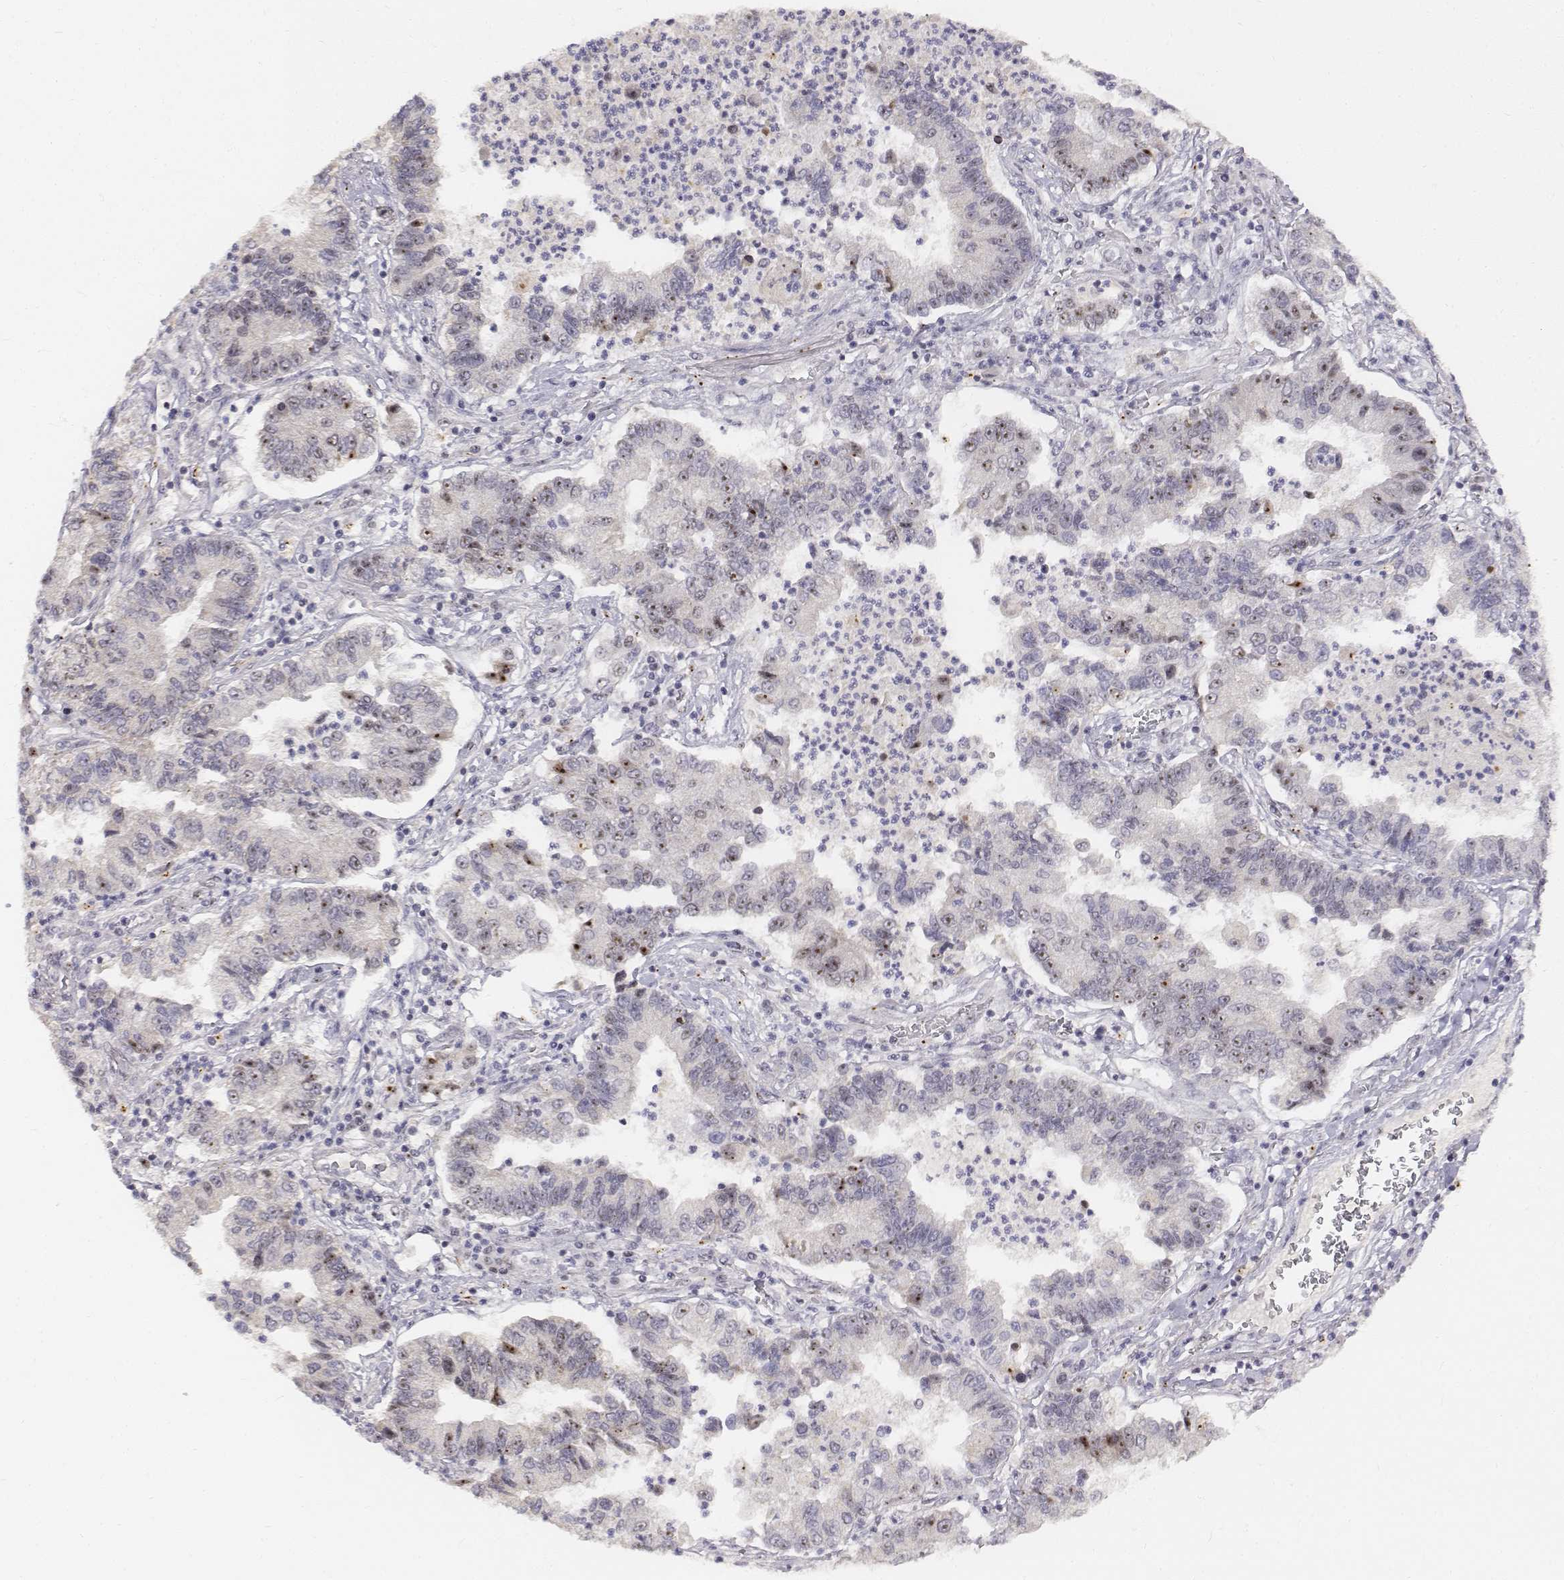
{"staining": {"intensity": "moderate", "quantity": "<25%", "location": "nuclear"}, "tissue": "lung cancer", "cell_type": "Tumor cells", "image_type": "cancer", "snomed": [{"axis": "morphology", "description": "Adenocarcinoma, NOS"}, {"axis": "topography", "description": "Lung"}], "caption": "This micrograph reveals lung cancer stained with IHC to label a protein in brown. The nuclear of tumor cells show moderate positivity for the protein. Nuclei are counter-stained blue.", "gene": "PHF6", "patient": {"sex": "female", "age": 57}}